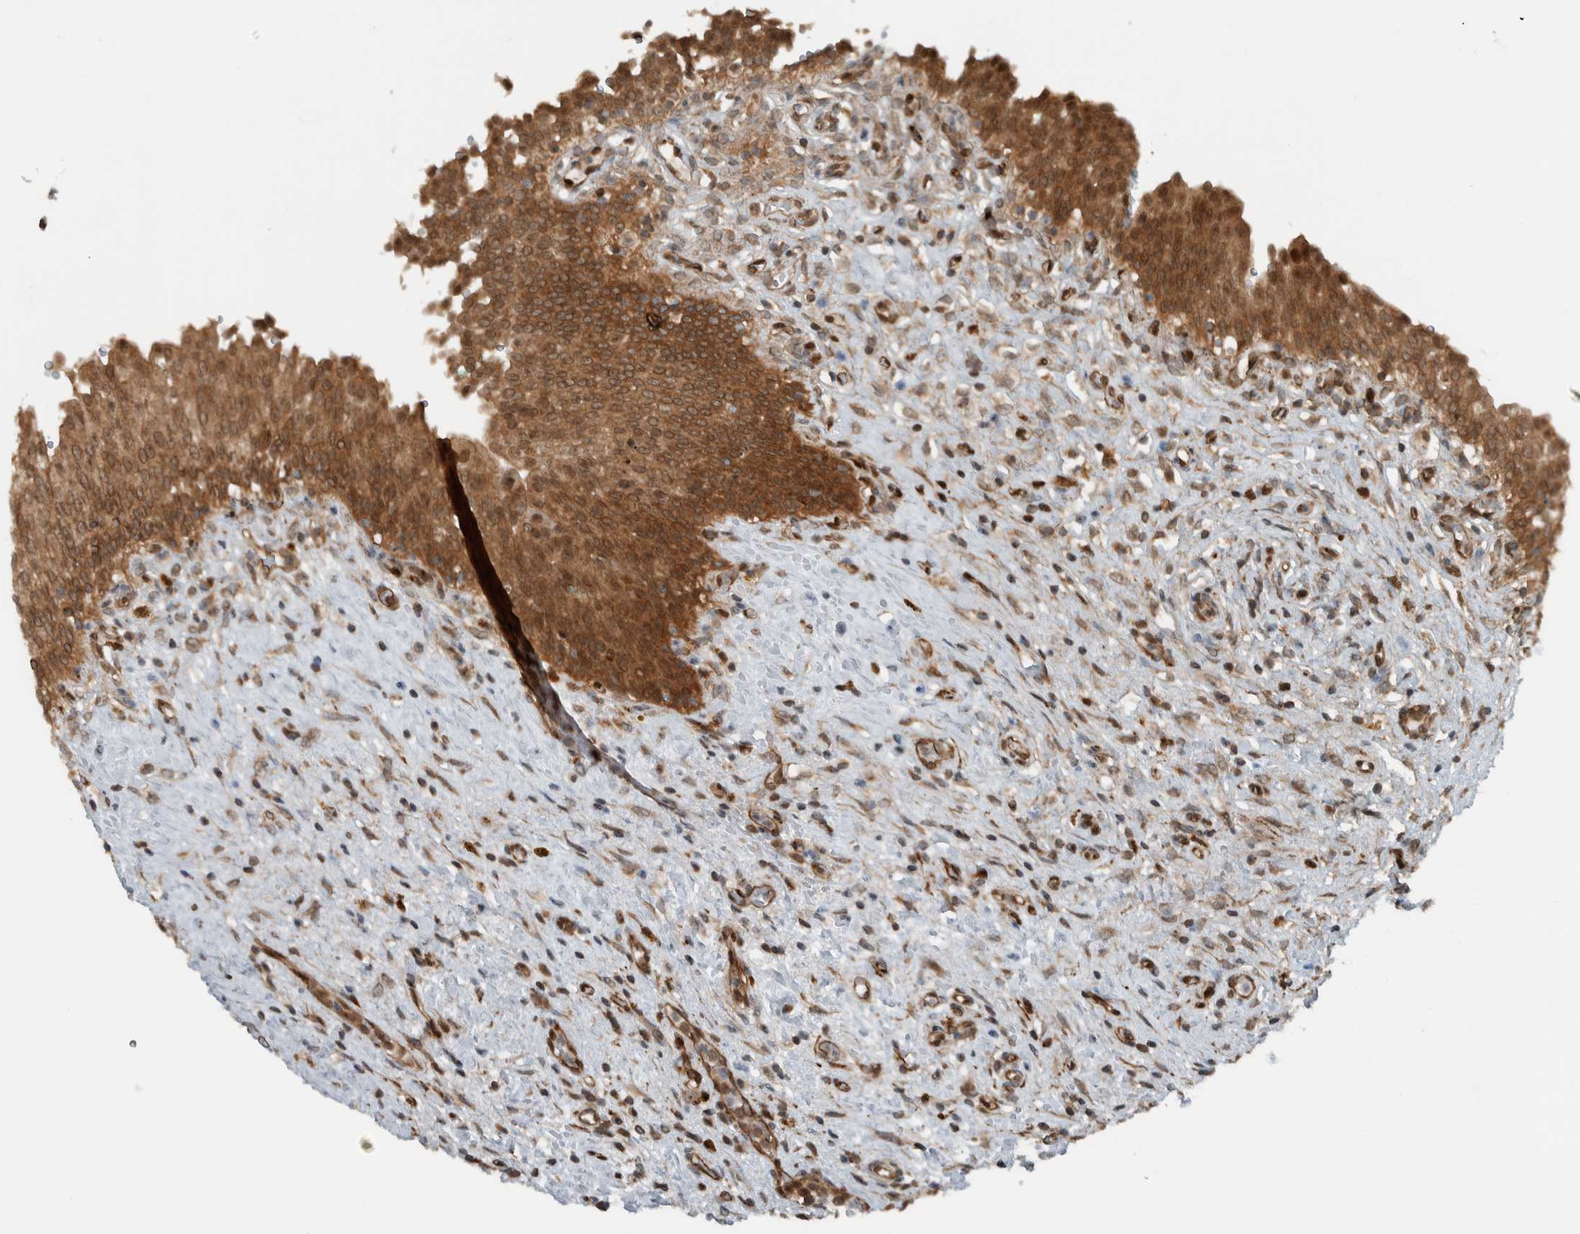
{"staining": {"intensity": "strong", "quantity": ">75%", "location": "cytoplasmic/membranous,nuclear"}, "tissue": "urinary bladder", "cell_type": "Urothelial cells", "image_type": "normal", "snomed": [{"axis": "morphology", "description": "Urothelial carcinoma, High grade"}, {"axis": "topography", "description": "Urinary bladder"}], "caption": "Urothelial cells show high levels of strong cytoplasmic/membranous,nuclear expression in approximately >75% of cells in benign urinary bladder.", "gene": "GIGYF1", "patient": {"sex": "male", "age": 46}}